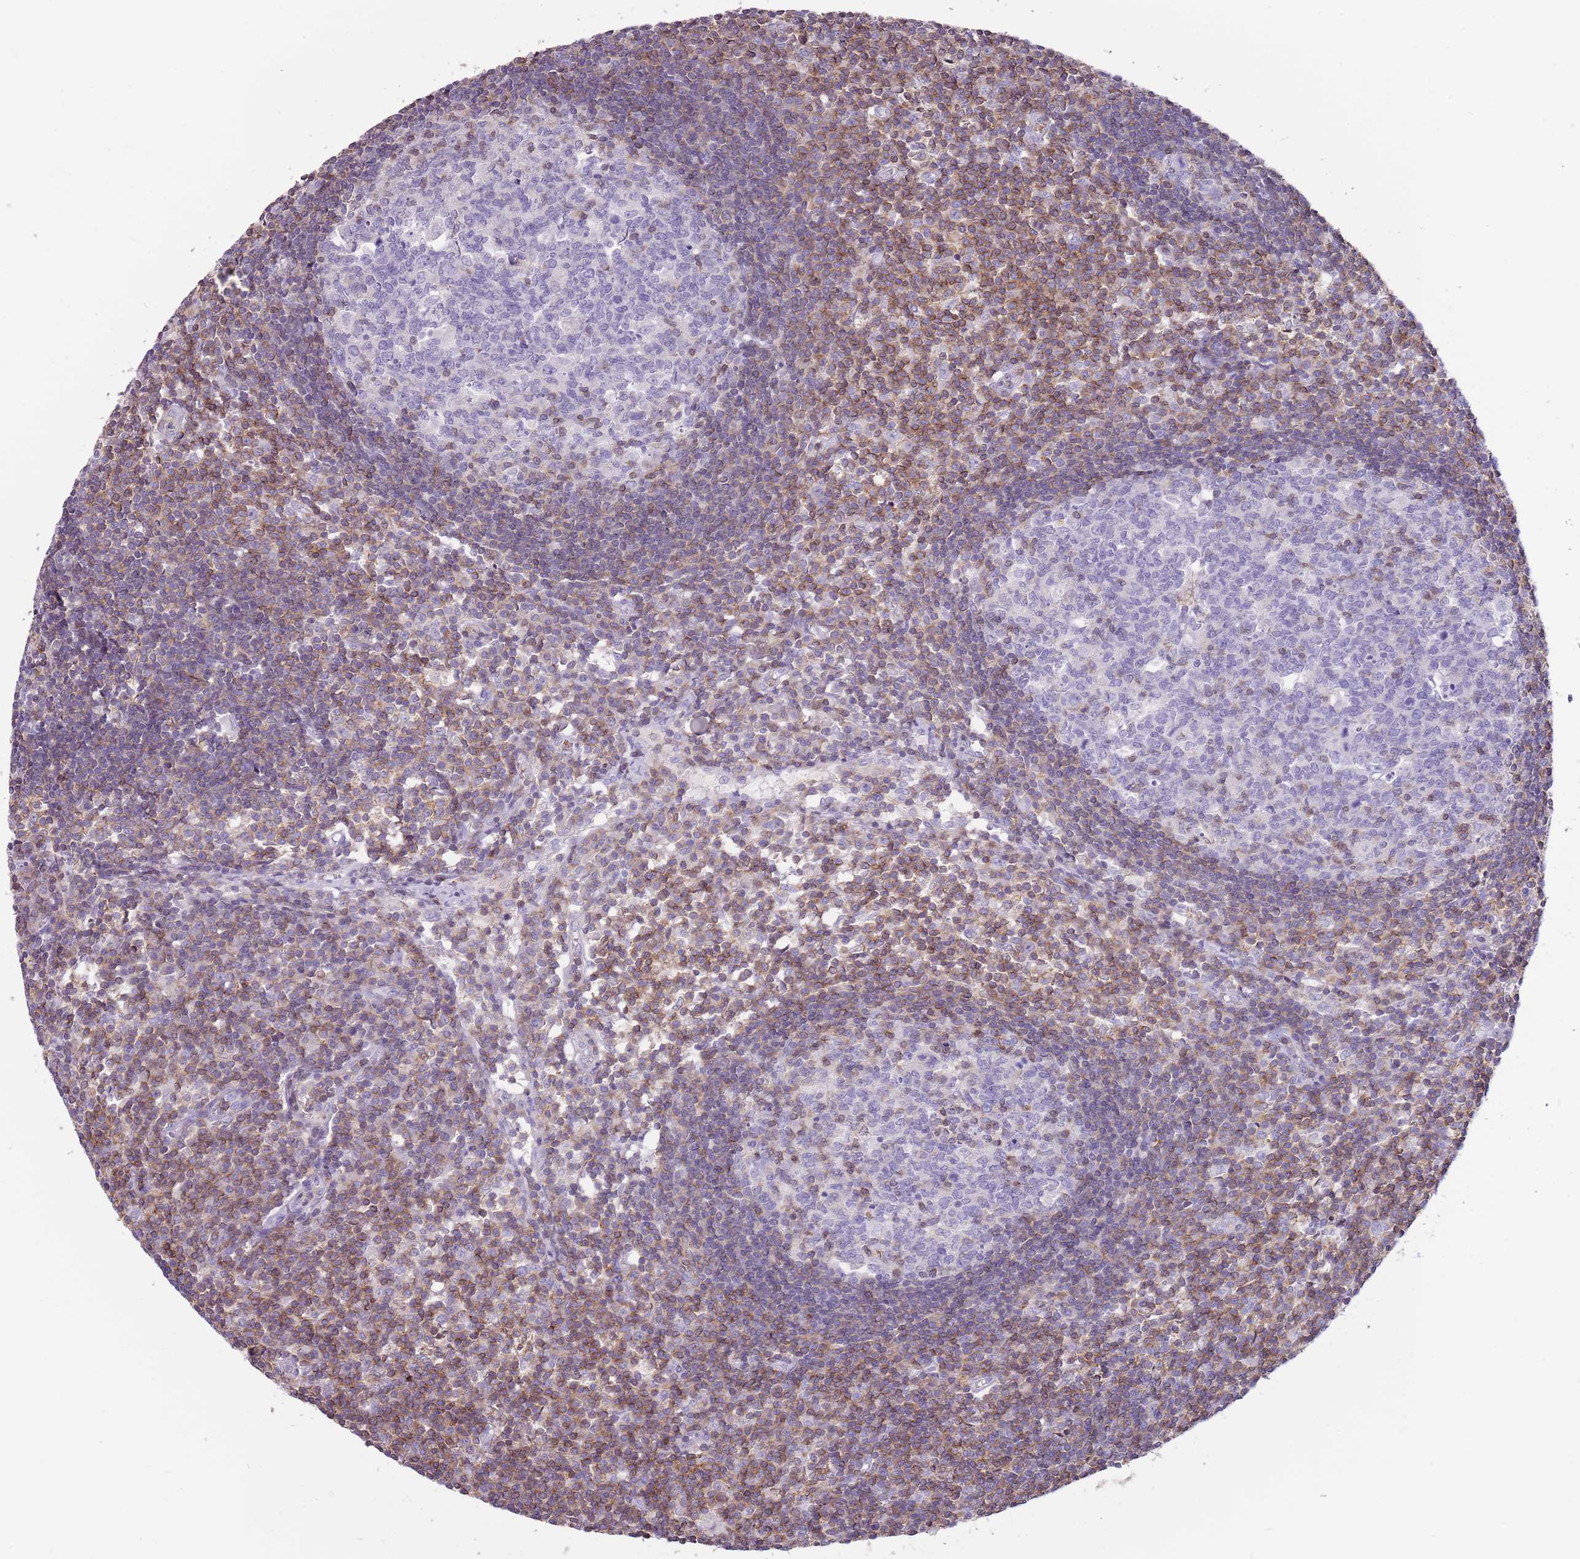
{"staining": {"intensity": "moderate", "quantity": "<25%", "location": "cytoplasmic/membranous"}, "tissue": "lymph node", "cell_type": "Germinal center cells", "image_type": "normal", "snomed": [{"axis": "morphology", "description": "Normal tissue, NOS"}, {"axis": "topography", "description": "Lymph node"}], "caption": "A micrograph of lymph node stained for a protein exhibits moderate cytoplasmic/membranous brown staining in germinal center cells. Nuclei are stained in blue.", "gene": "OR4Q3", "patient": {"sex": "female", "age": 55}}